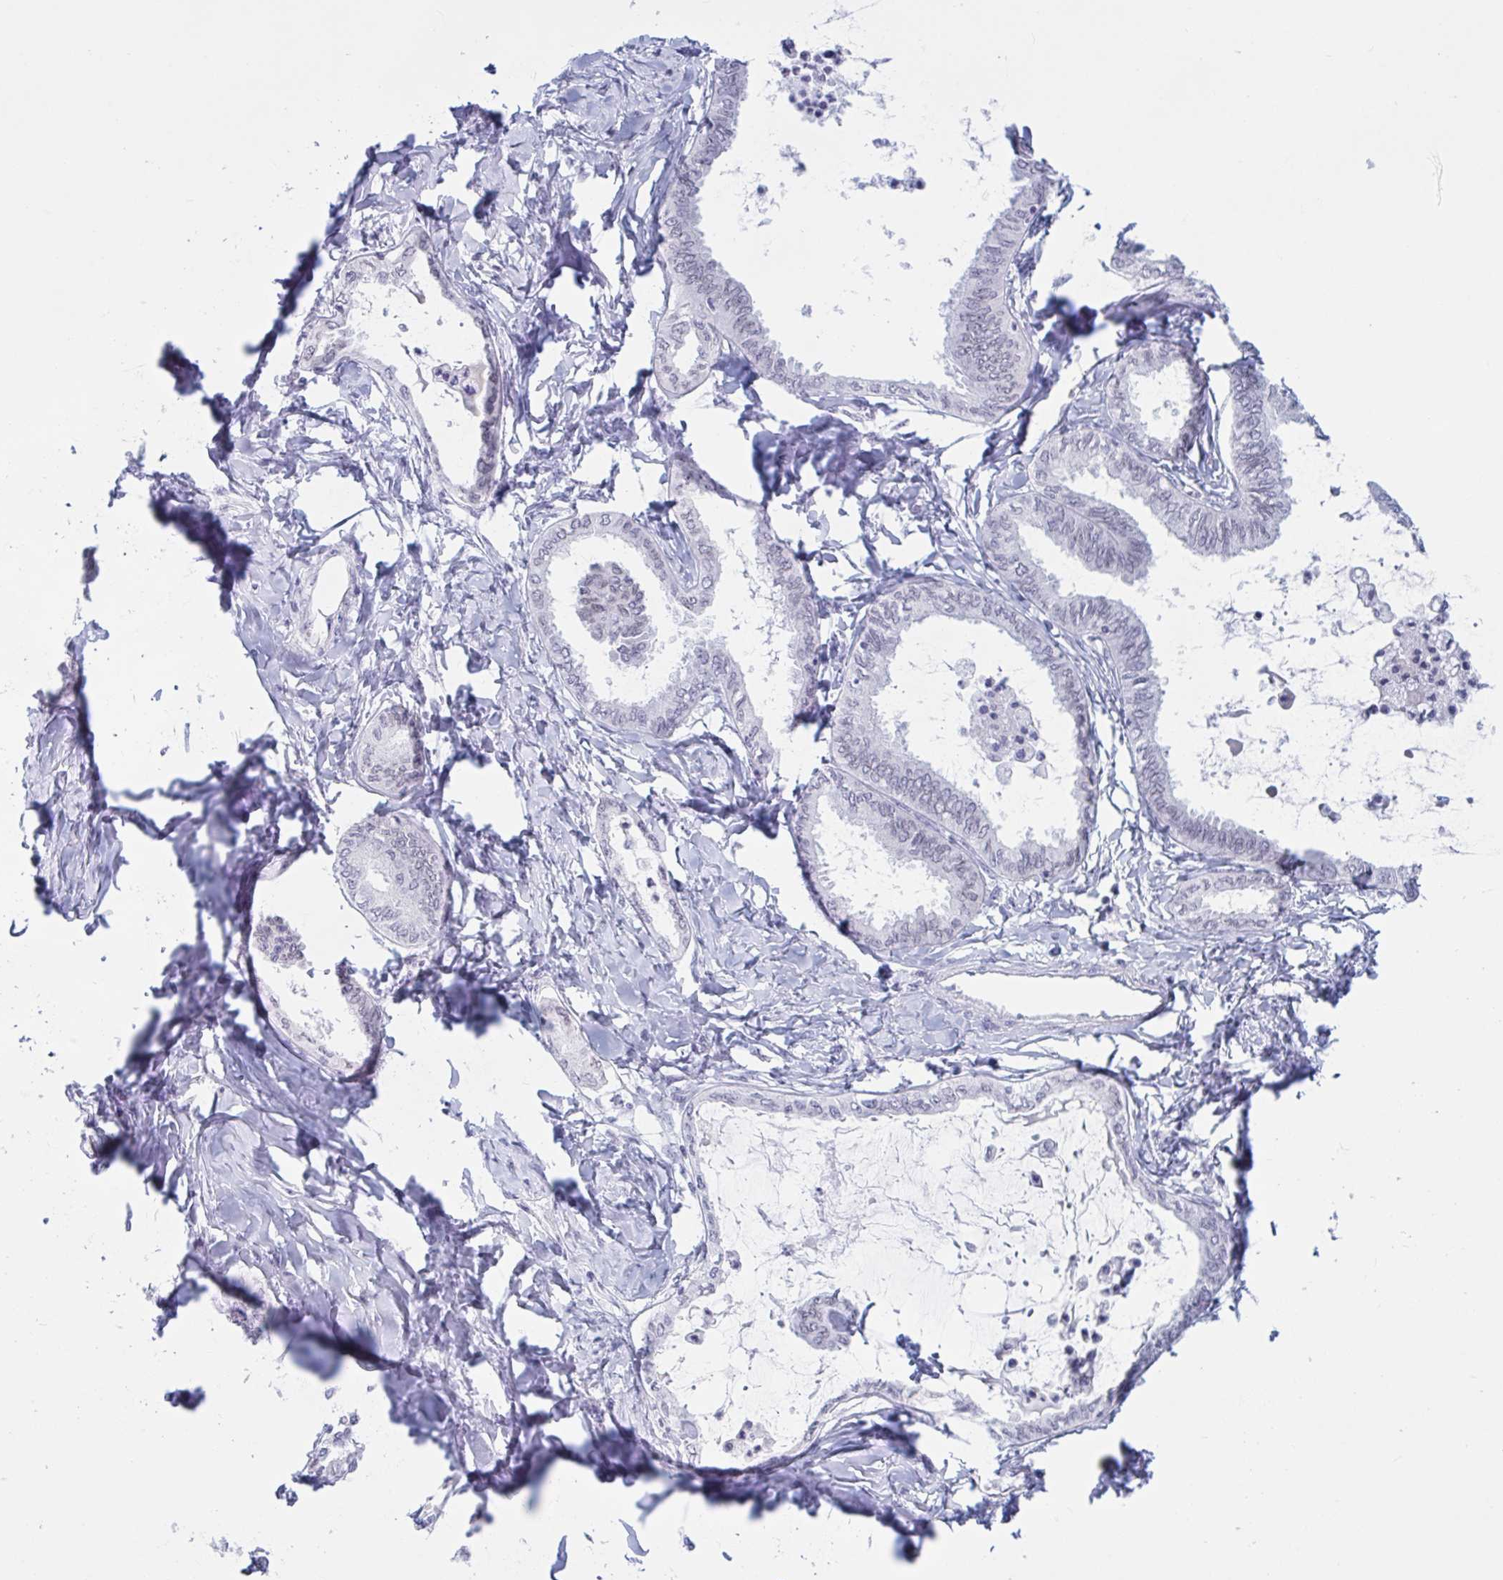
{"staining": {"intensity": "negative", "quantity": "none", "location": "none"}, "tissue": "ovarian cancer", "cell_type": "Tumor cells", "image_type": "cancer", "snomed": [{"axis": "morphology", "description": "Carcinoma, endometroid"}, {"axis": "topography", "description": "Ovary"}], "caption": "Endometroid carcinoma (ovarian) stained for a protein using IHC demonstrates no expression tumor cells.", "gene": "TANK", "patient": {"sex": "female", "age": 70}}